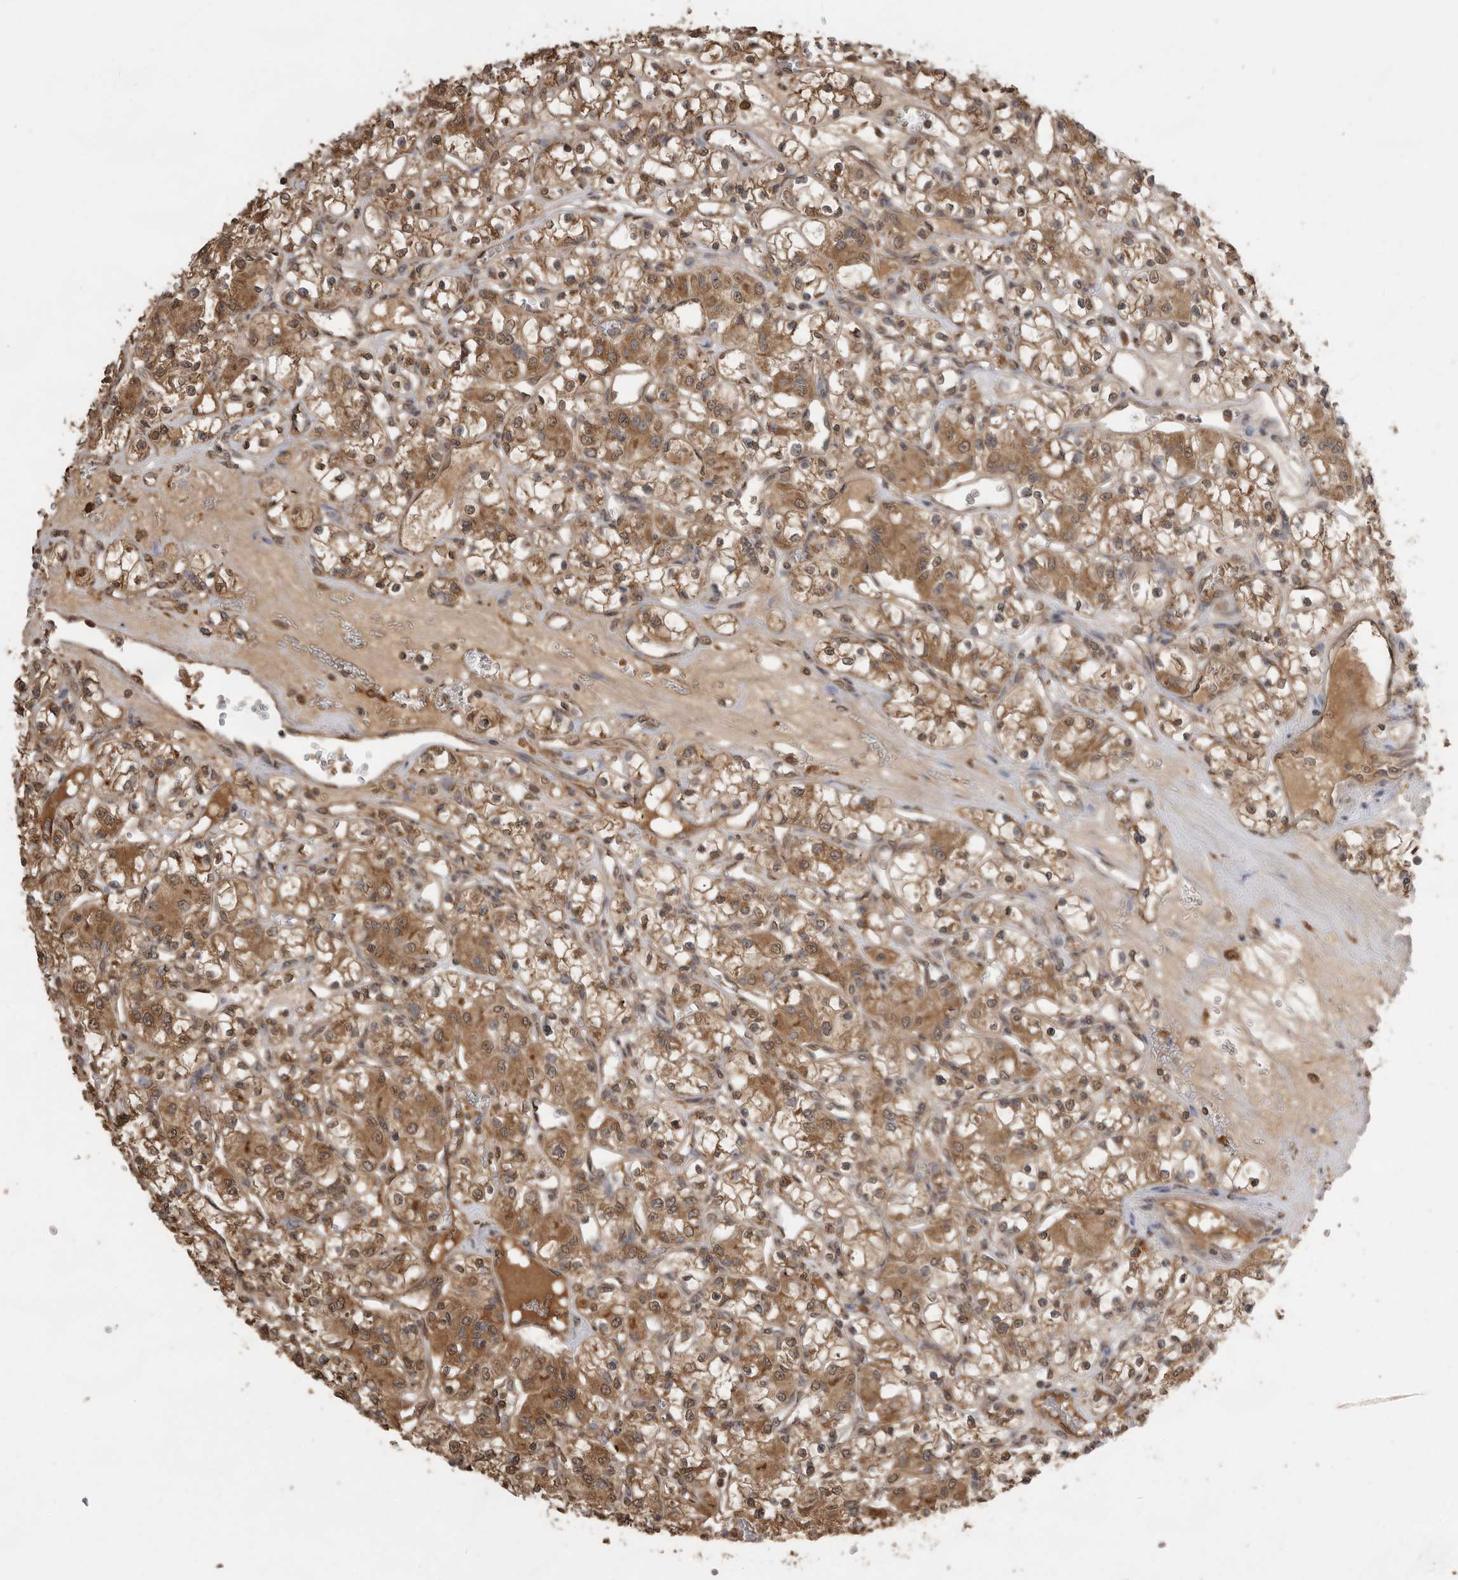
{"staining": {"intensity": "moderate", "quantity": ">75%", "location": "cytoplasmic/membranous"}, "tissue": "renal cancer", "cell_type": "Tumor cells", "image_type": "cancer", "snomed": [{"axis": "morphology", "description": "Adenocarcinoma, NOS"}, {"axis": "topography", "description": "Kidney"}], "caption": "DAB (3,3'-diaminobenzidine) immunohistochemical staining of renal cancer reveals moderate cytoplasmic/membranous protein expression in approximately >75% of tumor cells.", "gene": "JAG2", "patient": {"sex": "female", "age": 59}}